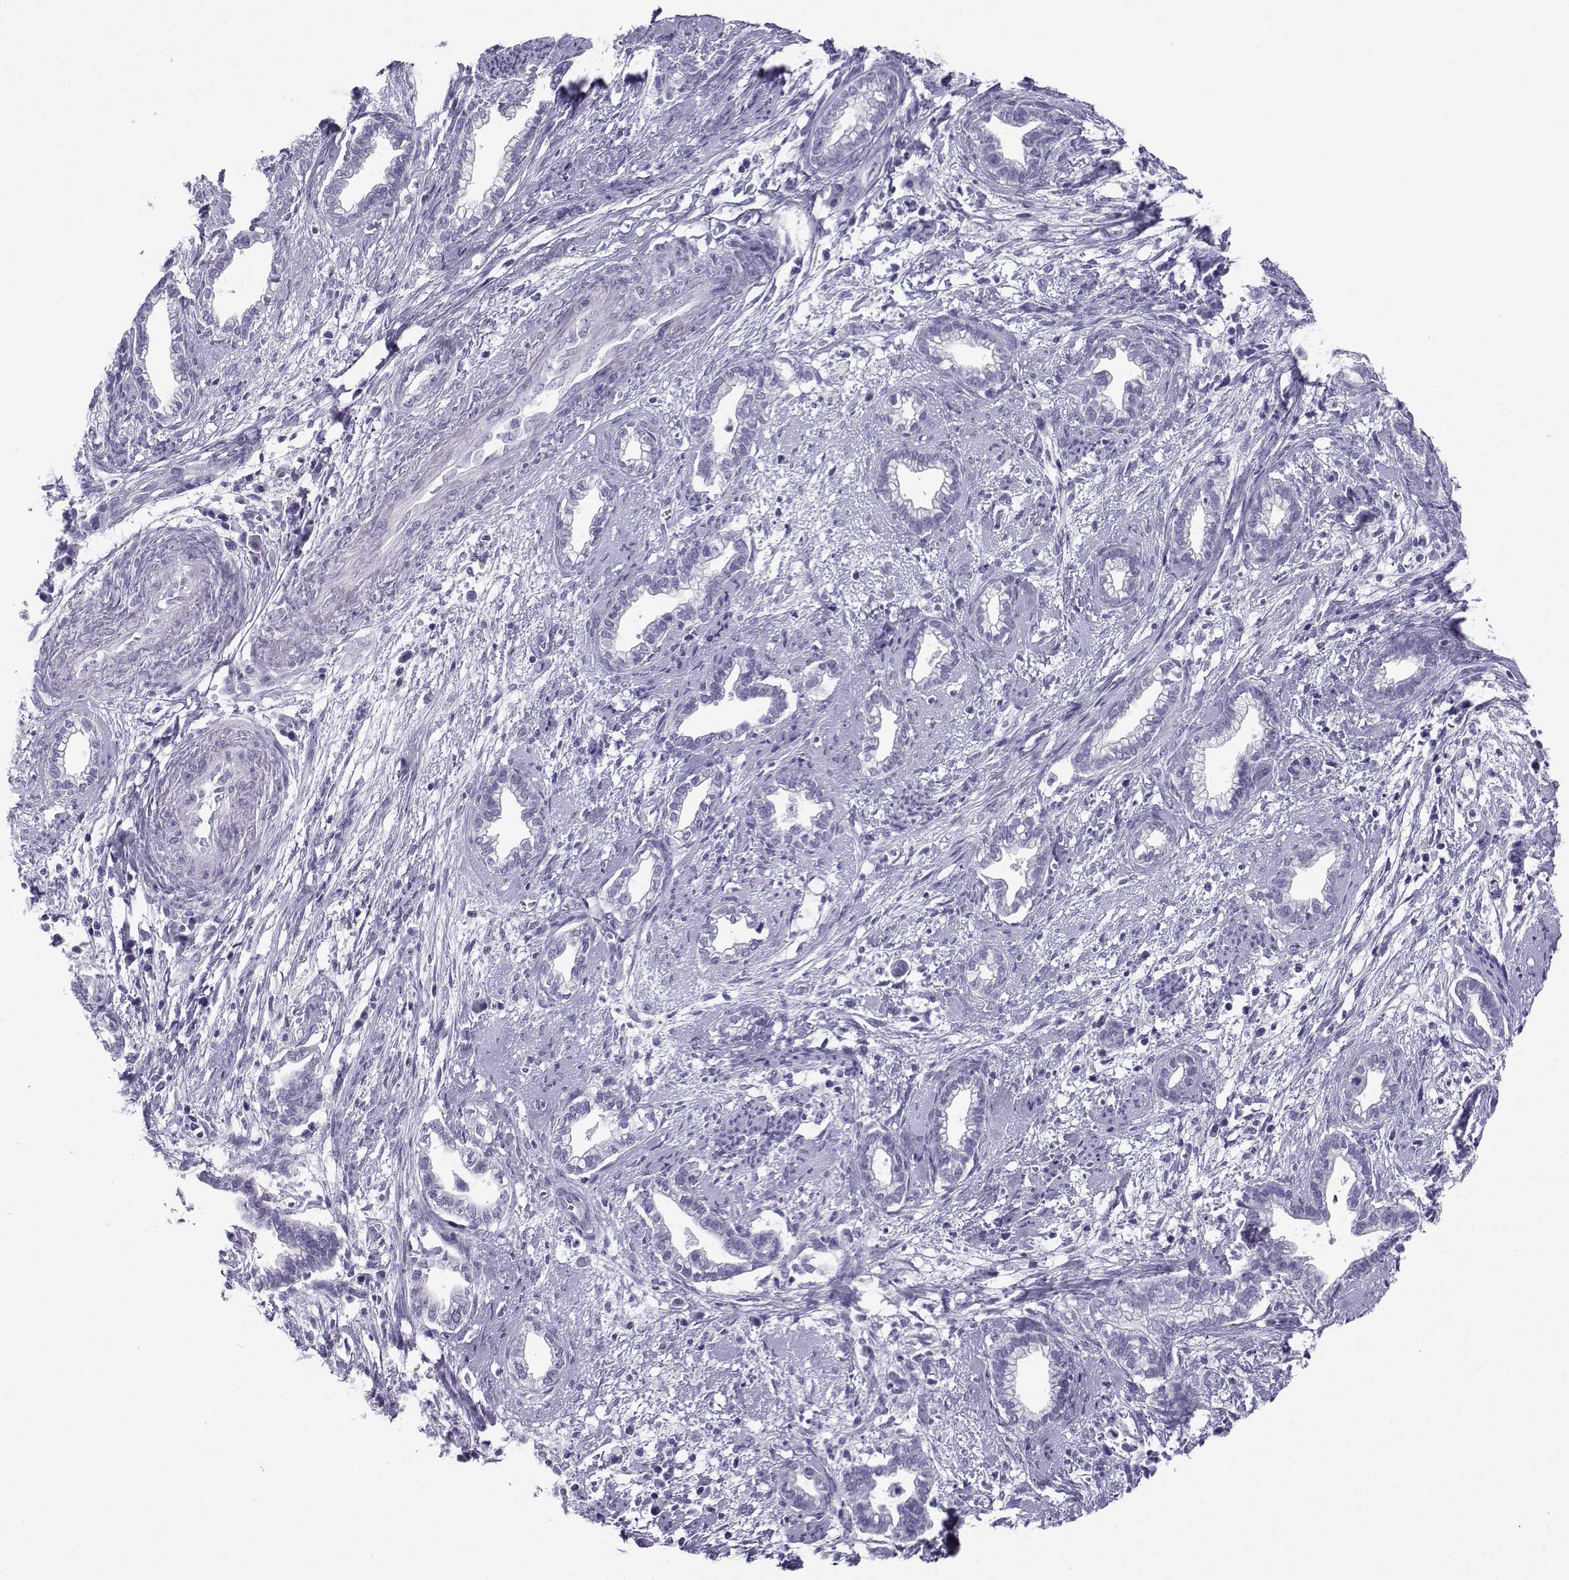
{"staining": {"intensity": "negative", "quantity": "none", "location": "none"}, "tissue": "cervical cancer", "cell_type": "Tumor cells", "image_type": "cancer", "snomed": [{"axis": "morphology", "description": "Adenocarcinoma, NOS"}, {"axis": "topography", "description": "Cervix"}], "caption": "Tumor cells are negative for protein expression in human cervical cancer (adenocarcinoma). (Brightfield microscopy of DAB (3,3'-diaminobenzidine) immunohistochemistry (IHC) at high magnification).", "gene": "NEFL", "patient": {"sex": "female", "age": 62}}